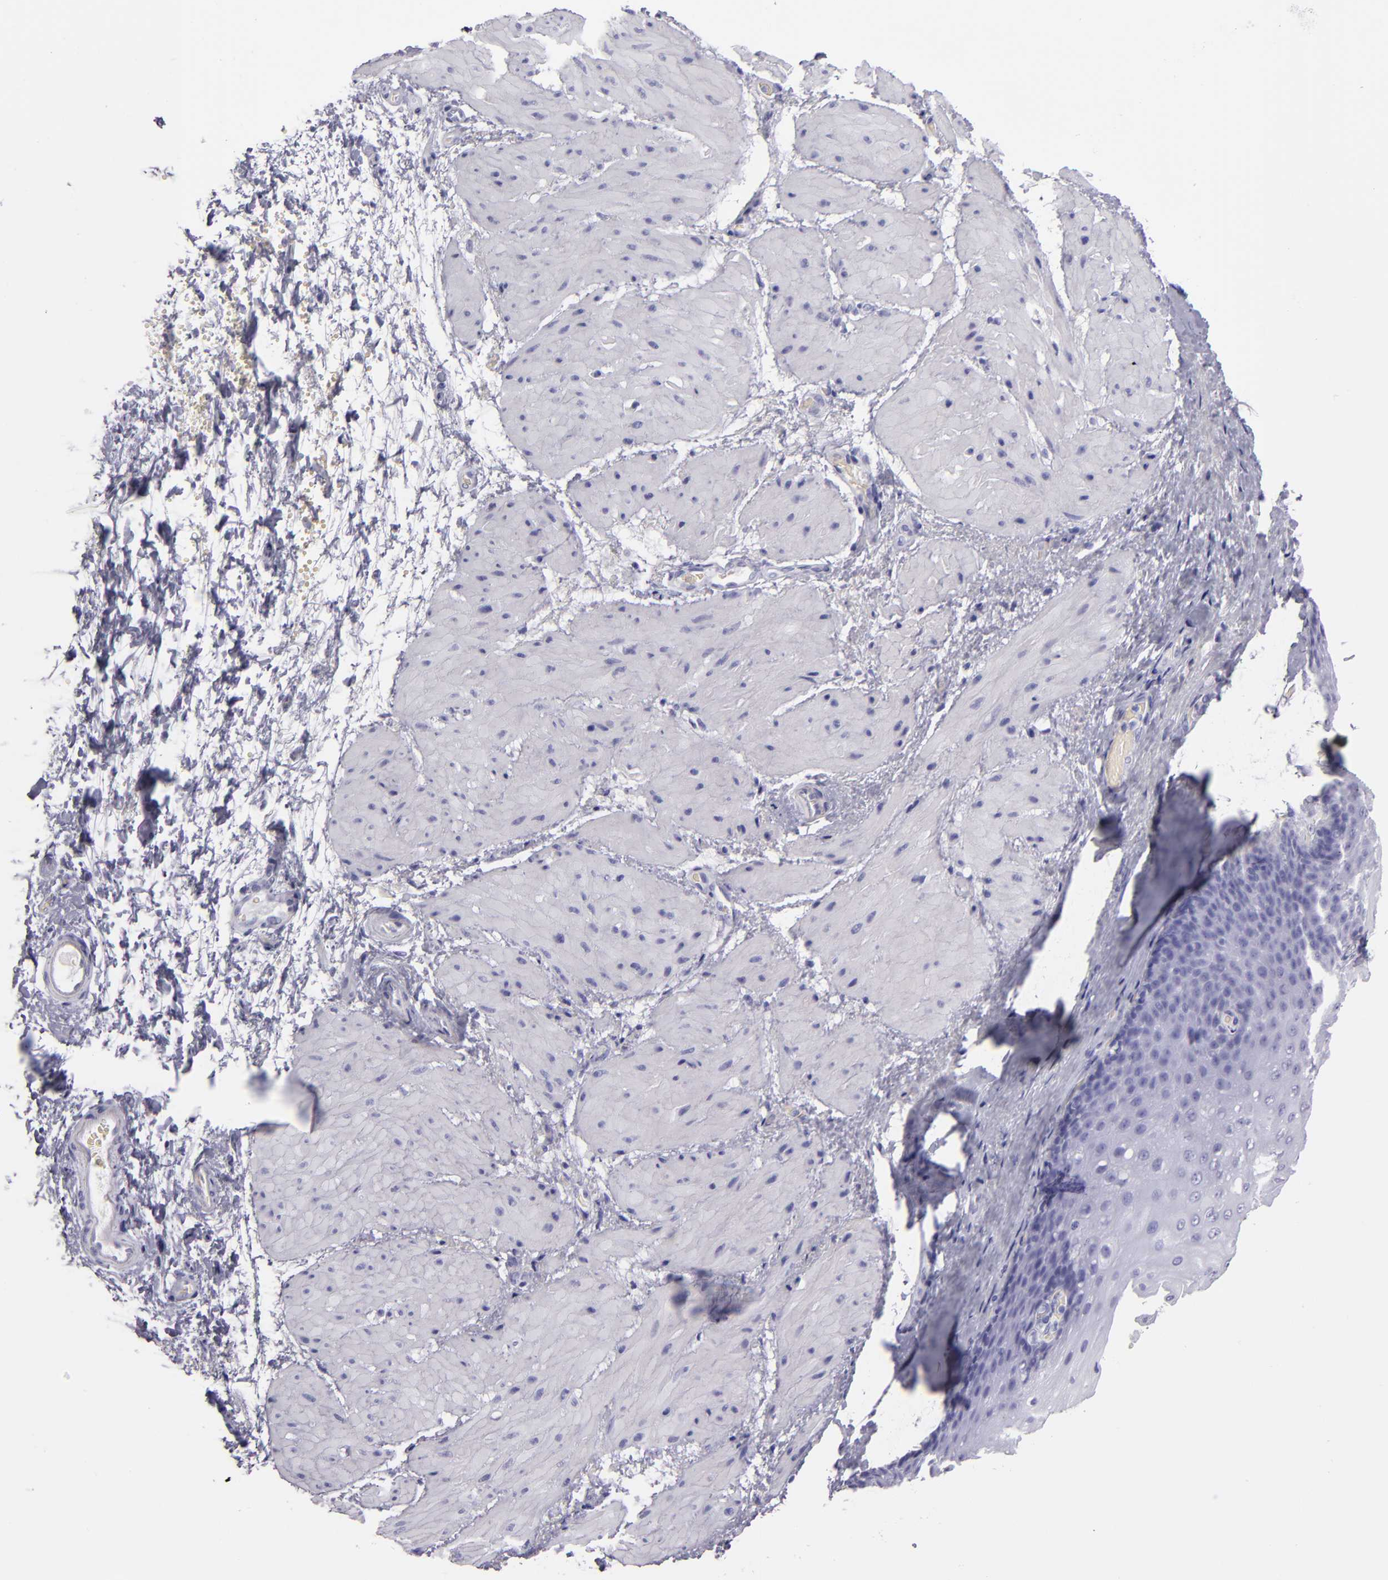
{"staining": {"intensity": "negative", "quantity": "none", "location": "none"}, "tissue": "esophagus", "cell_type": "Squamous epithelial cells", "image_type": "normal", "snomed": [{"axis": "morphology", "description": "Normal tissue, NOS"}, {"axis": "topography", "description": "Esophagus"}], "caption": "IHC of unremarkable human esophagus shows no staining in squamous epithelial cells.", "gene": "CR2", "patient": {"sex": "male", "age": 62}}